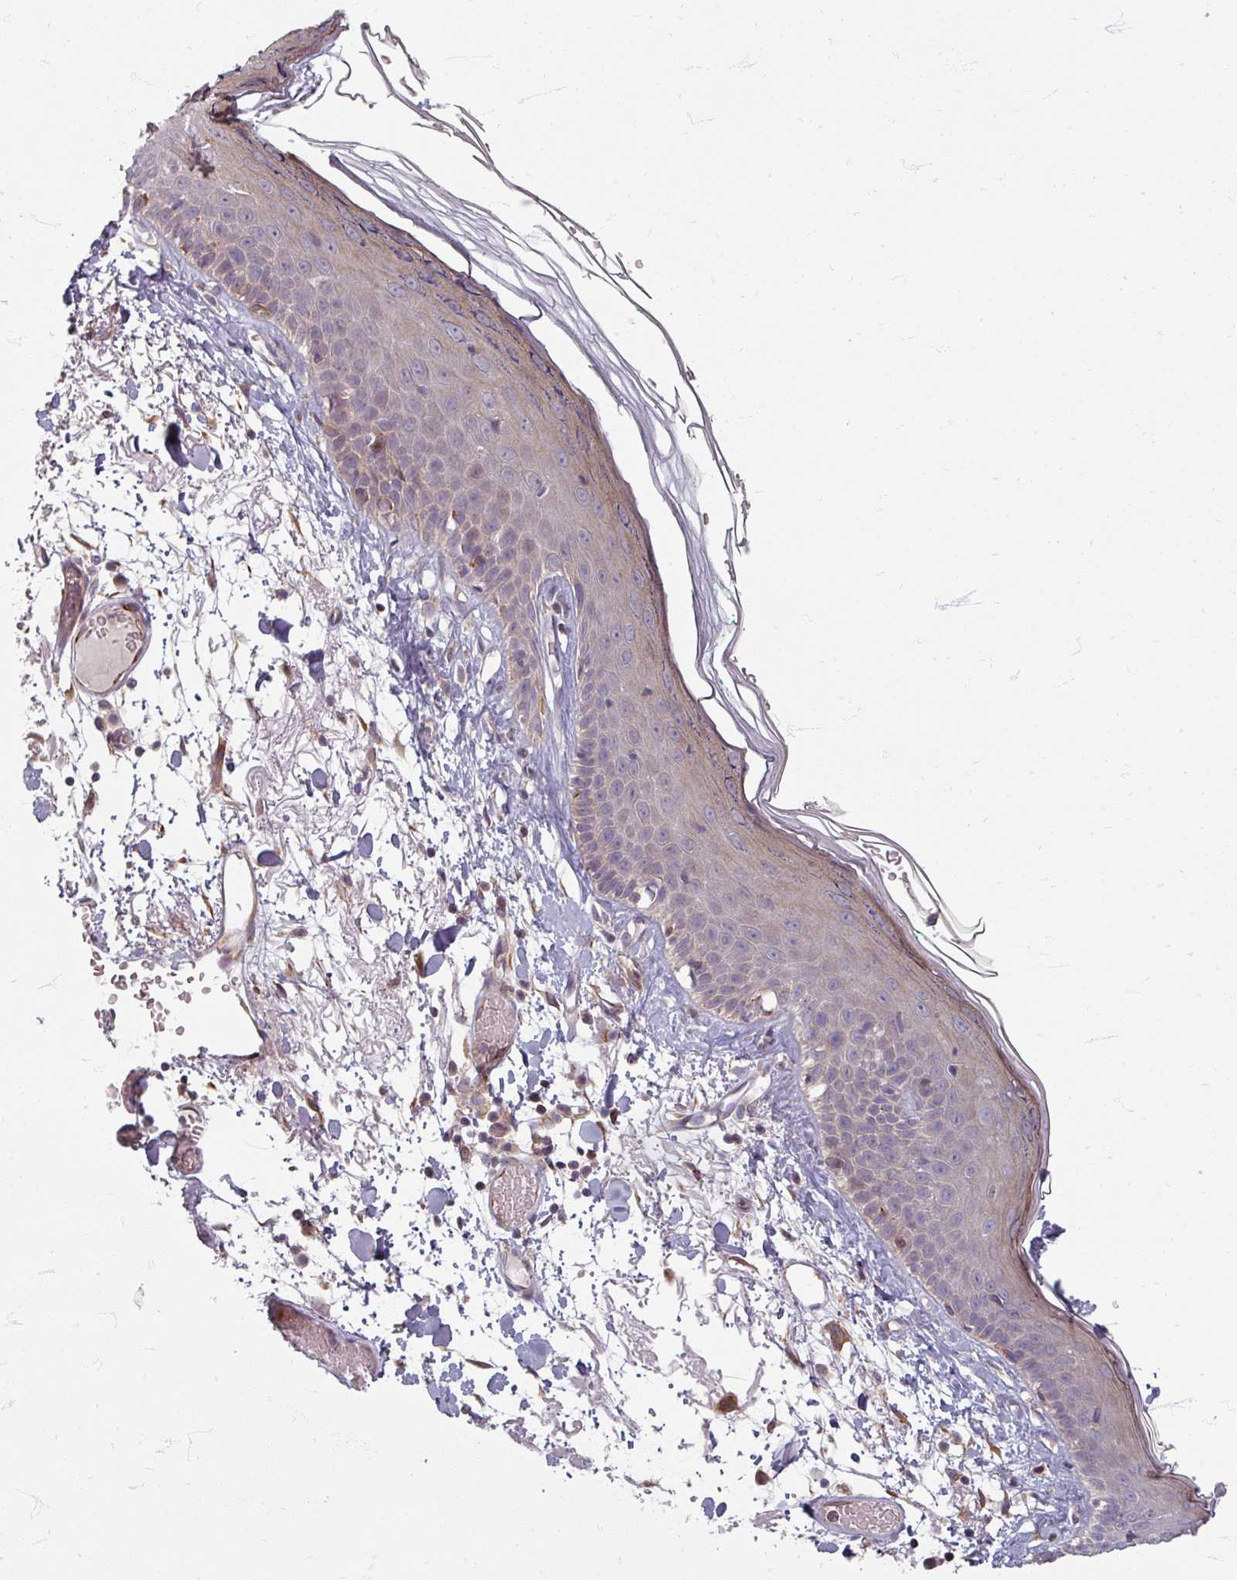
{"staining": {"intensity": "weak", "quantity": "25%-75%", "location": "cytoplasmic/membranous"}, "tissue": "skin", "cell_type": "Fibroblasts", "image_type": "normal", "snomed": [{"axis": "morphology", "description": "Normal tissue, NOS"}, {"axis": "topography", "description": "Skin"}], "caption": "Weak cytoplasmic/membranous positivity for a protein is present in about 25%-75% of fibroblasts of unremarkable skin using immunohistochemistry (IHC).", "gene": "STAM", "patient": {"sex": "male", "age": 79}}